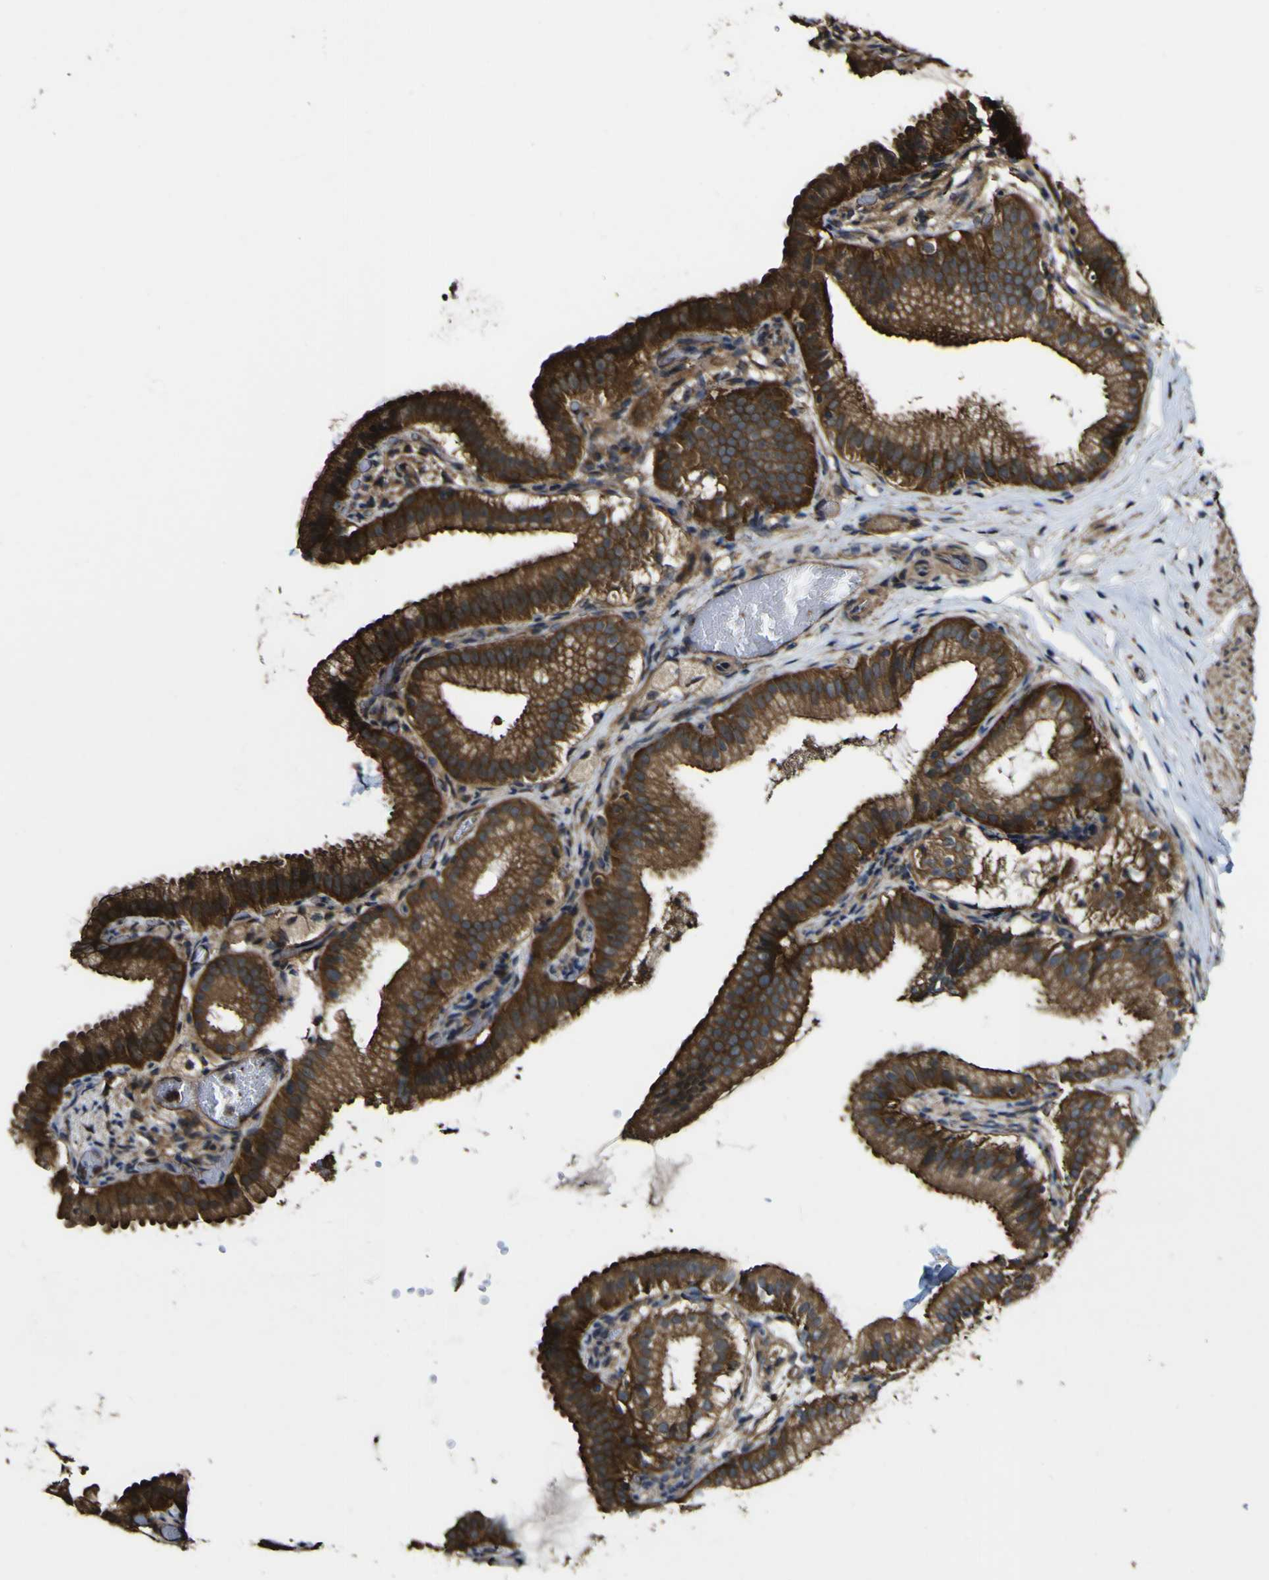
{"staining": {"intensity": "strong", "quantity": ">75%", "location": "cytoplasmic/membranous"}, "tissue": "gallbladder", "cell_type": "Glandular cells", "image_type": "normal", "snomed": [{"axis": "morphology", "description": "Normal tissue, NOS"}, {"axis": "topography", "description": "Gallbladder"}], "caption": "Immunohistochemical staining of normal gallbladder exhibits strong cytoplasmic/membranous protein expression in approximately >75% of glandular cells.", "gene": "NAALADL2", "patient": {"sex": "male", "age": 54}}